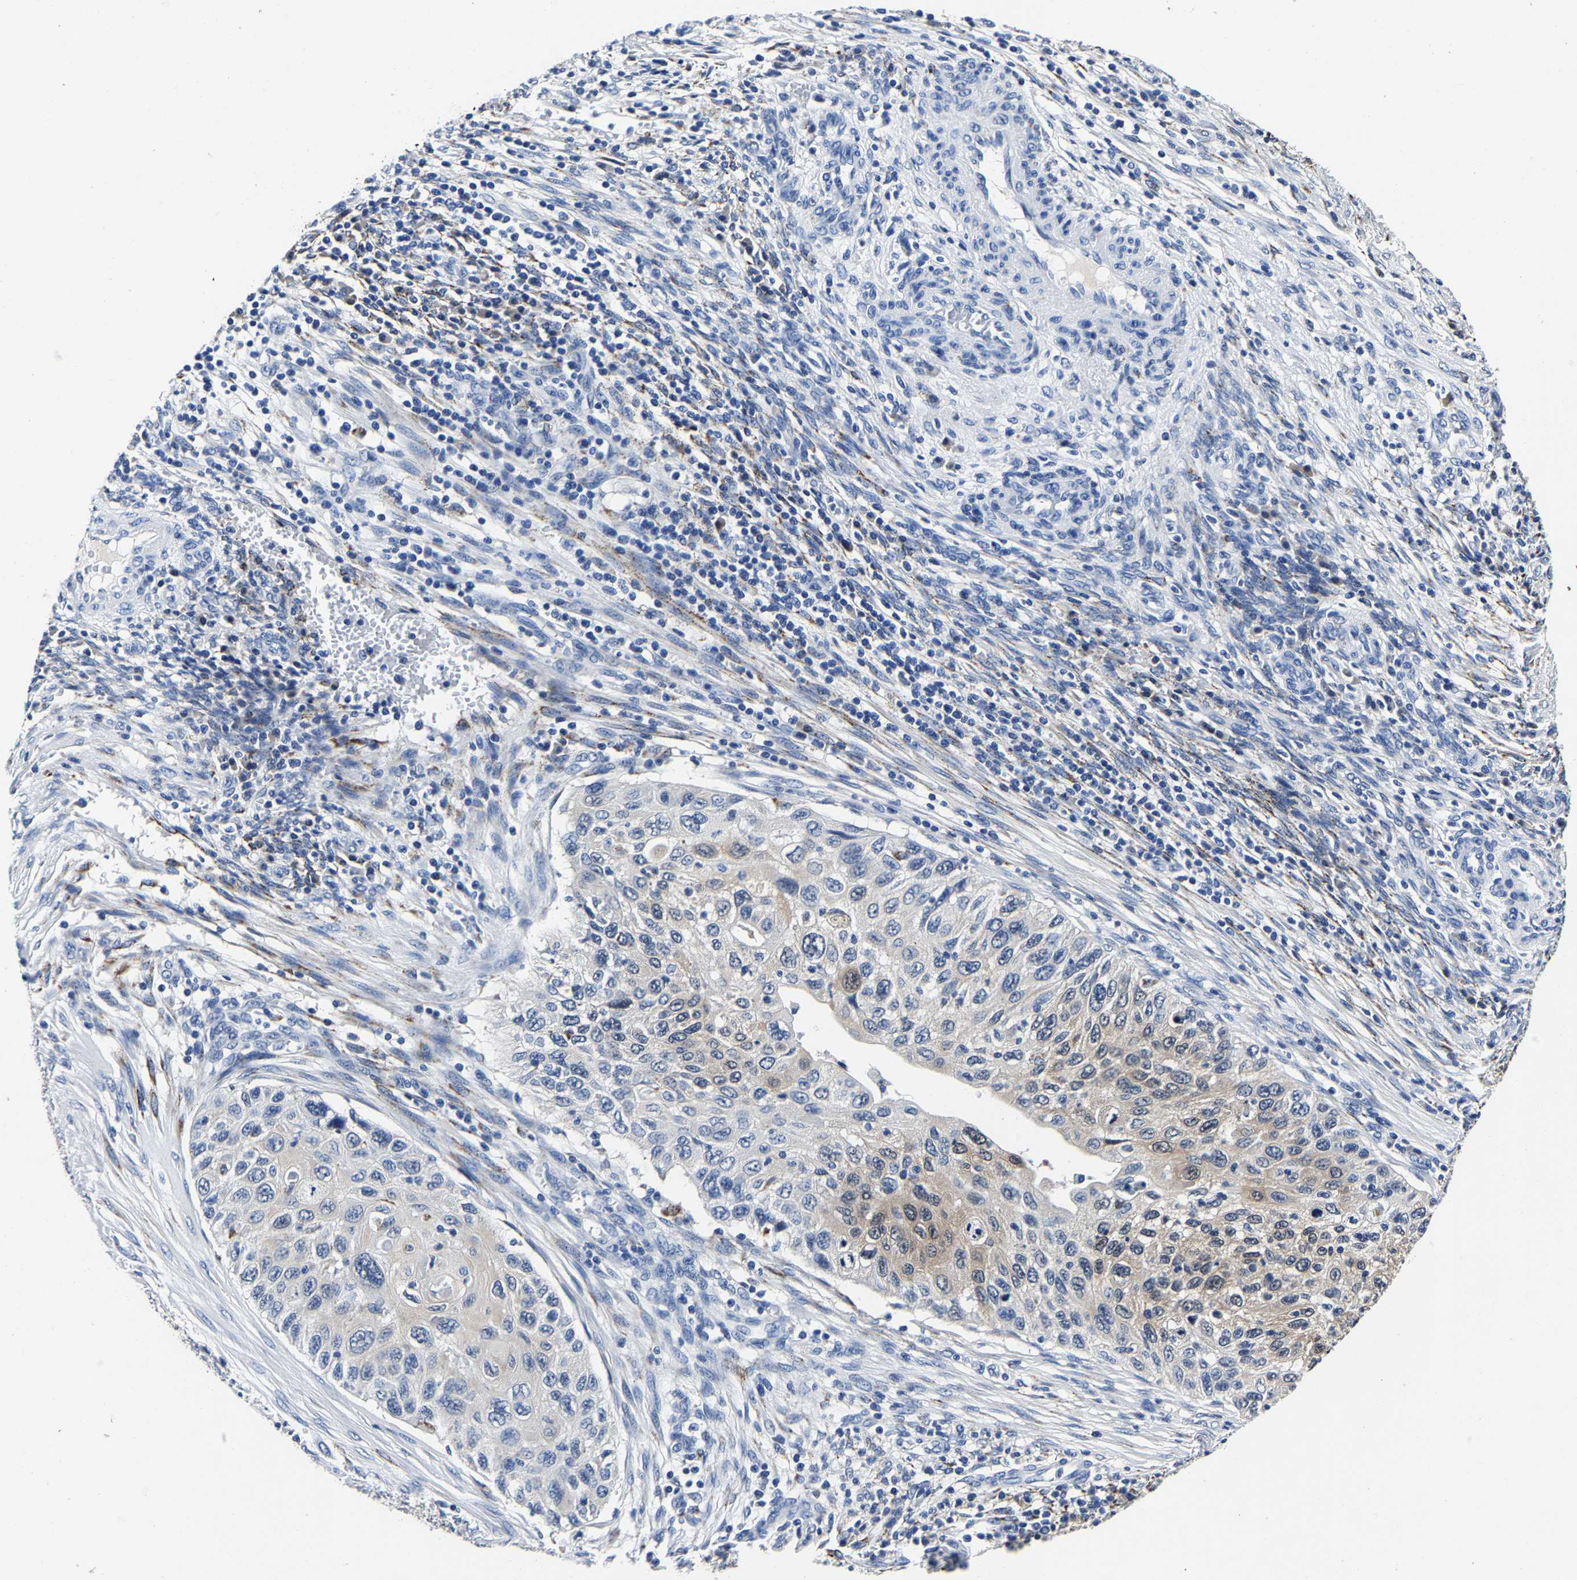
{"staining": {"intensity": "weak", "quantity": "<25%", "location": "cytoplasmic/membranous"}, "tissue": "cervical cancer", "cell_type": "Tumor cells", "image_type": "cancer", "snomed": [{"axis": "morphology", "description": "Squamous cell carcinoma, NOS"}, {"axis": "topography", "description": "Cervix"}], "caption": "The immunohistochemistry (IHC) histopathology image has no significant staining in tumor cells of cervical squamous cell carcinoma tissue. Nuclei are stained in blue.", "gene": "PSPH", "patient": {"sex": "female", "age": 70}}